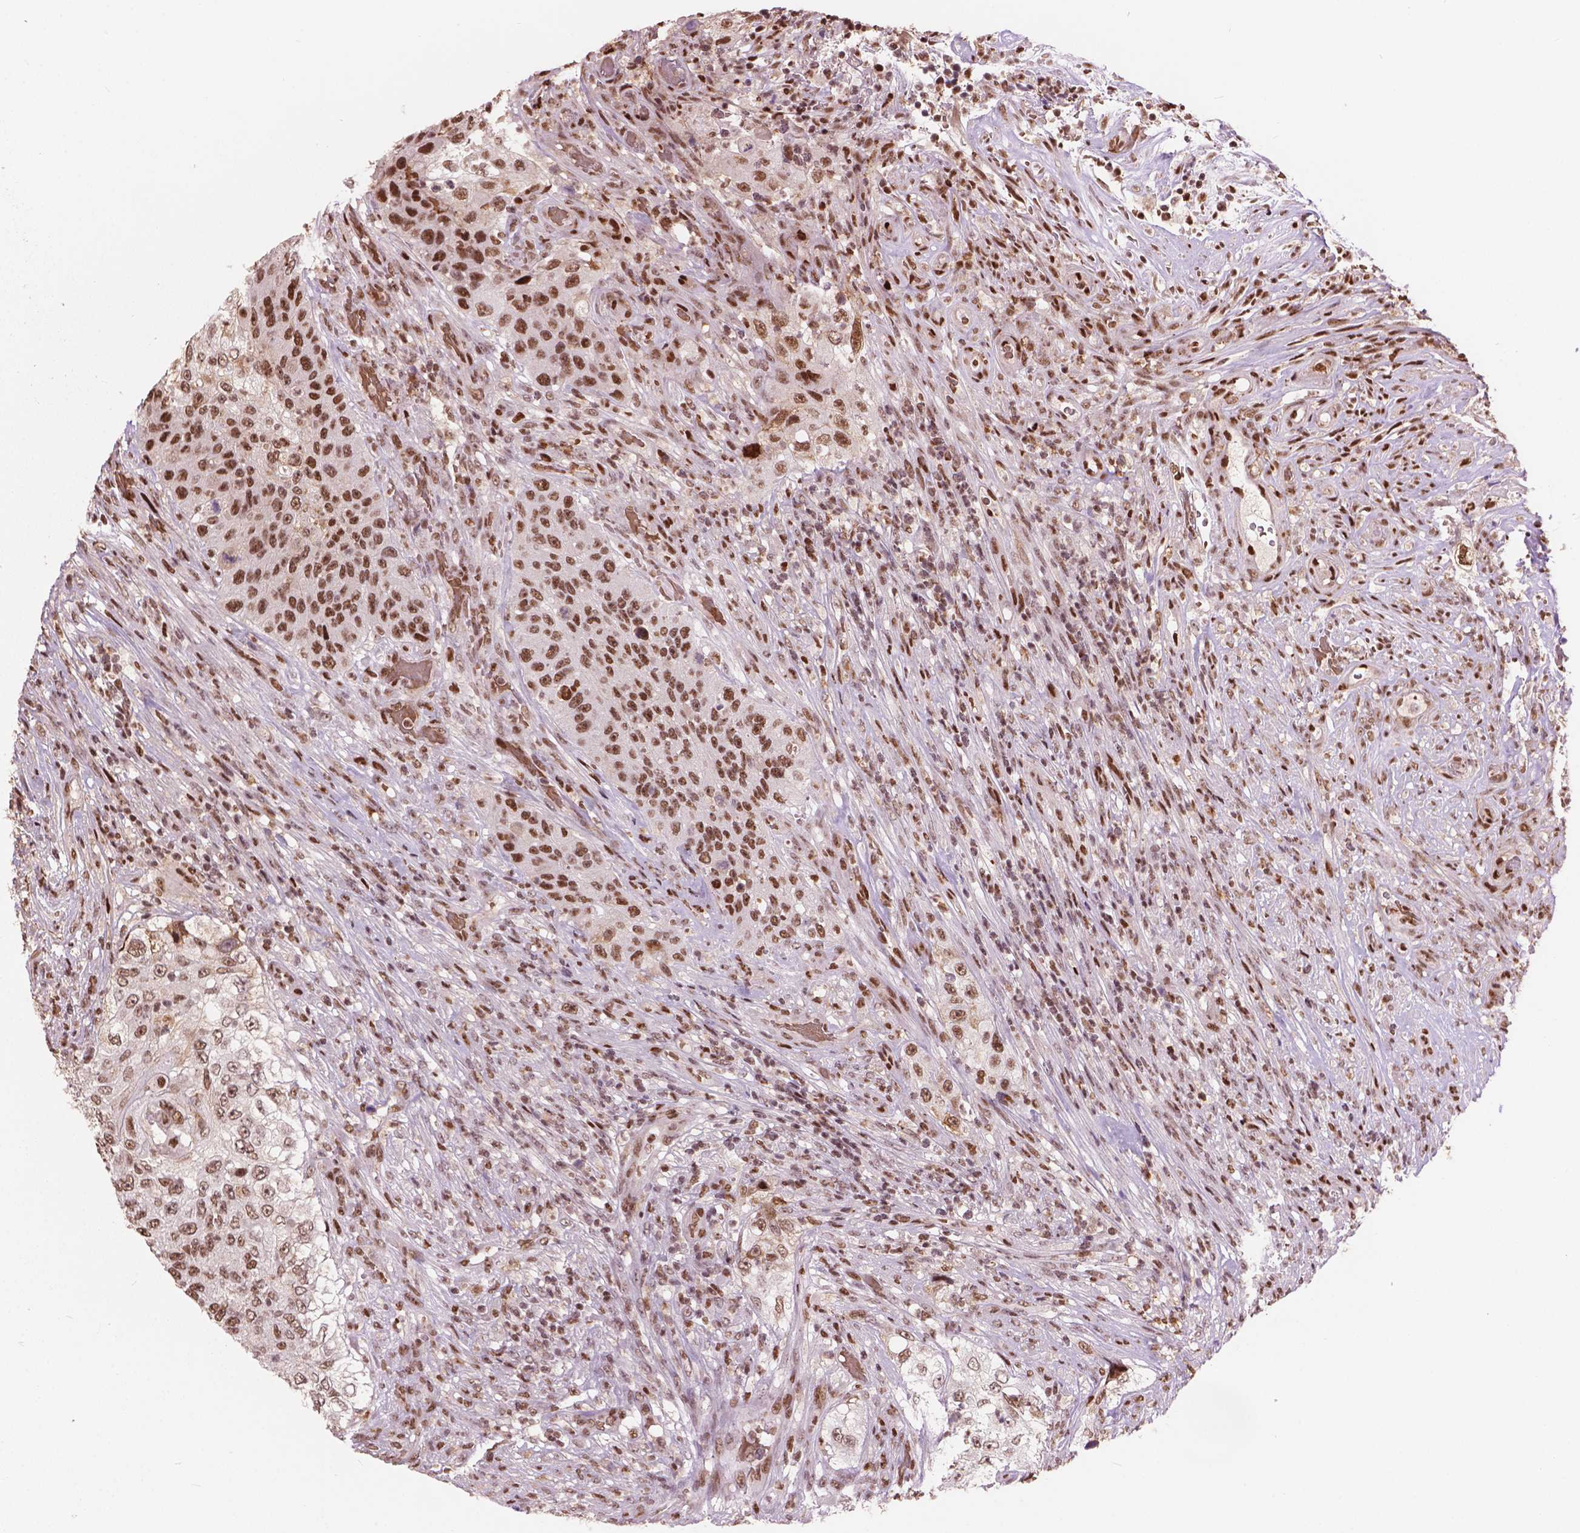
{"staining": {"intensity": "strong", "quantity": ">75%", "location": "nuclear"}, "tissue": "urothelial cancer", "cell_type": "Tumor cells", "image_type": "cancer", "snomed": [{"axis": "morphology", "description": "Urothelial carcinoma, High grade"}, {"axis": "topography", "description": "Urinary bladder"}], "caption": "Immunohistochemistry micrograph of human urothelial cancer stained for a protein (brown), which exhibits high levels of strong nuclear staining in approximately >75% of tumor cells.", "gene": "ANP32B", "patient": {"sex": "female", "age": 60}}